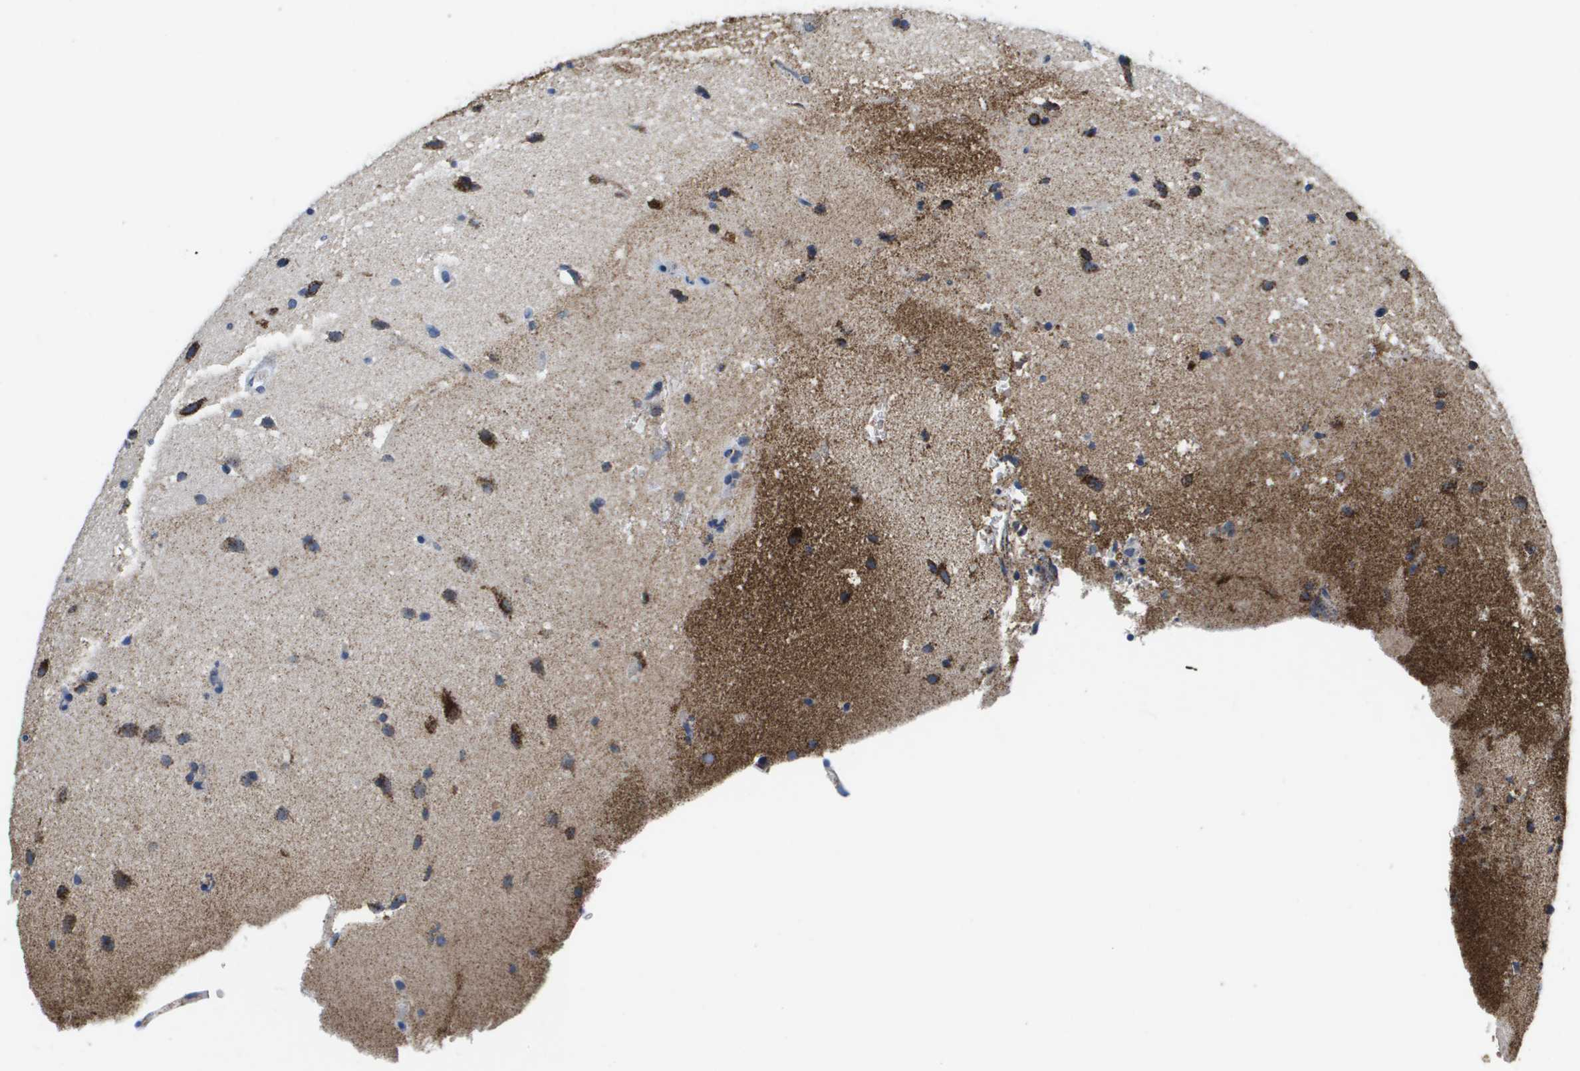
{"staining": {"intensity": "strong", "quantity": ">75%", "location": "cytoplasmic/membranous"}, "tissue": "glioma", "cell_type": "Tumor cells", "image_type": "cancer", "snomed": [{"axis": "morphology", "description": "Glioma, malignant, Low grade"}, {"axis": "topography", "description": "Cerebral cortex"}], "caption": "Glioma tissue demonstrates strong cytoplasmic/membranous expression in approximately >75% of tumor cells, visualized by immunohistochemistry.", "gene": "ATP5F1B", "patient": {"sex": "female", "age": 47}}